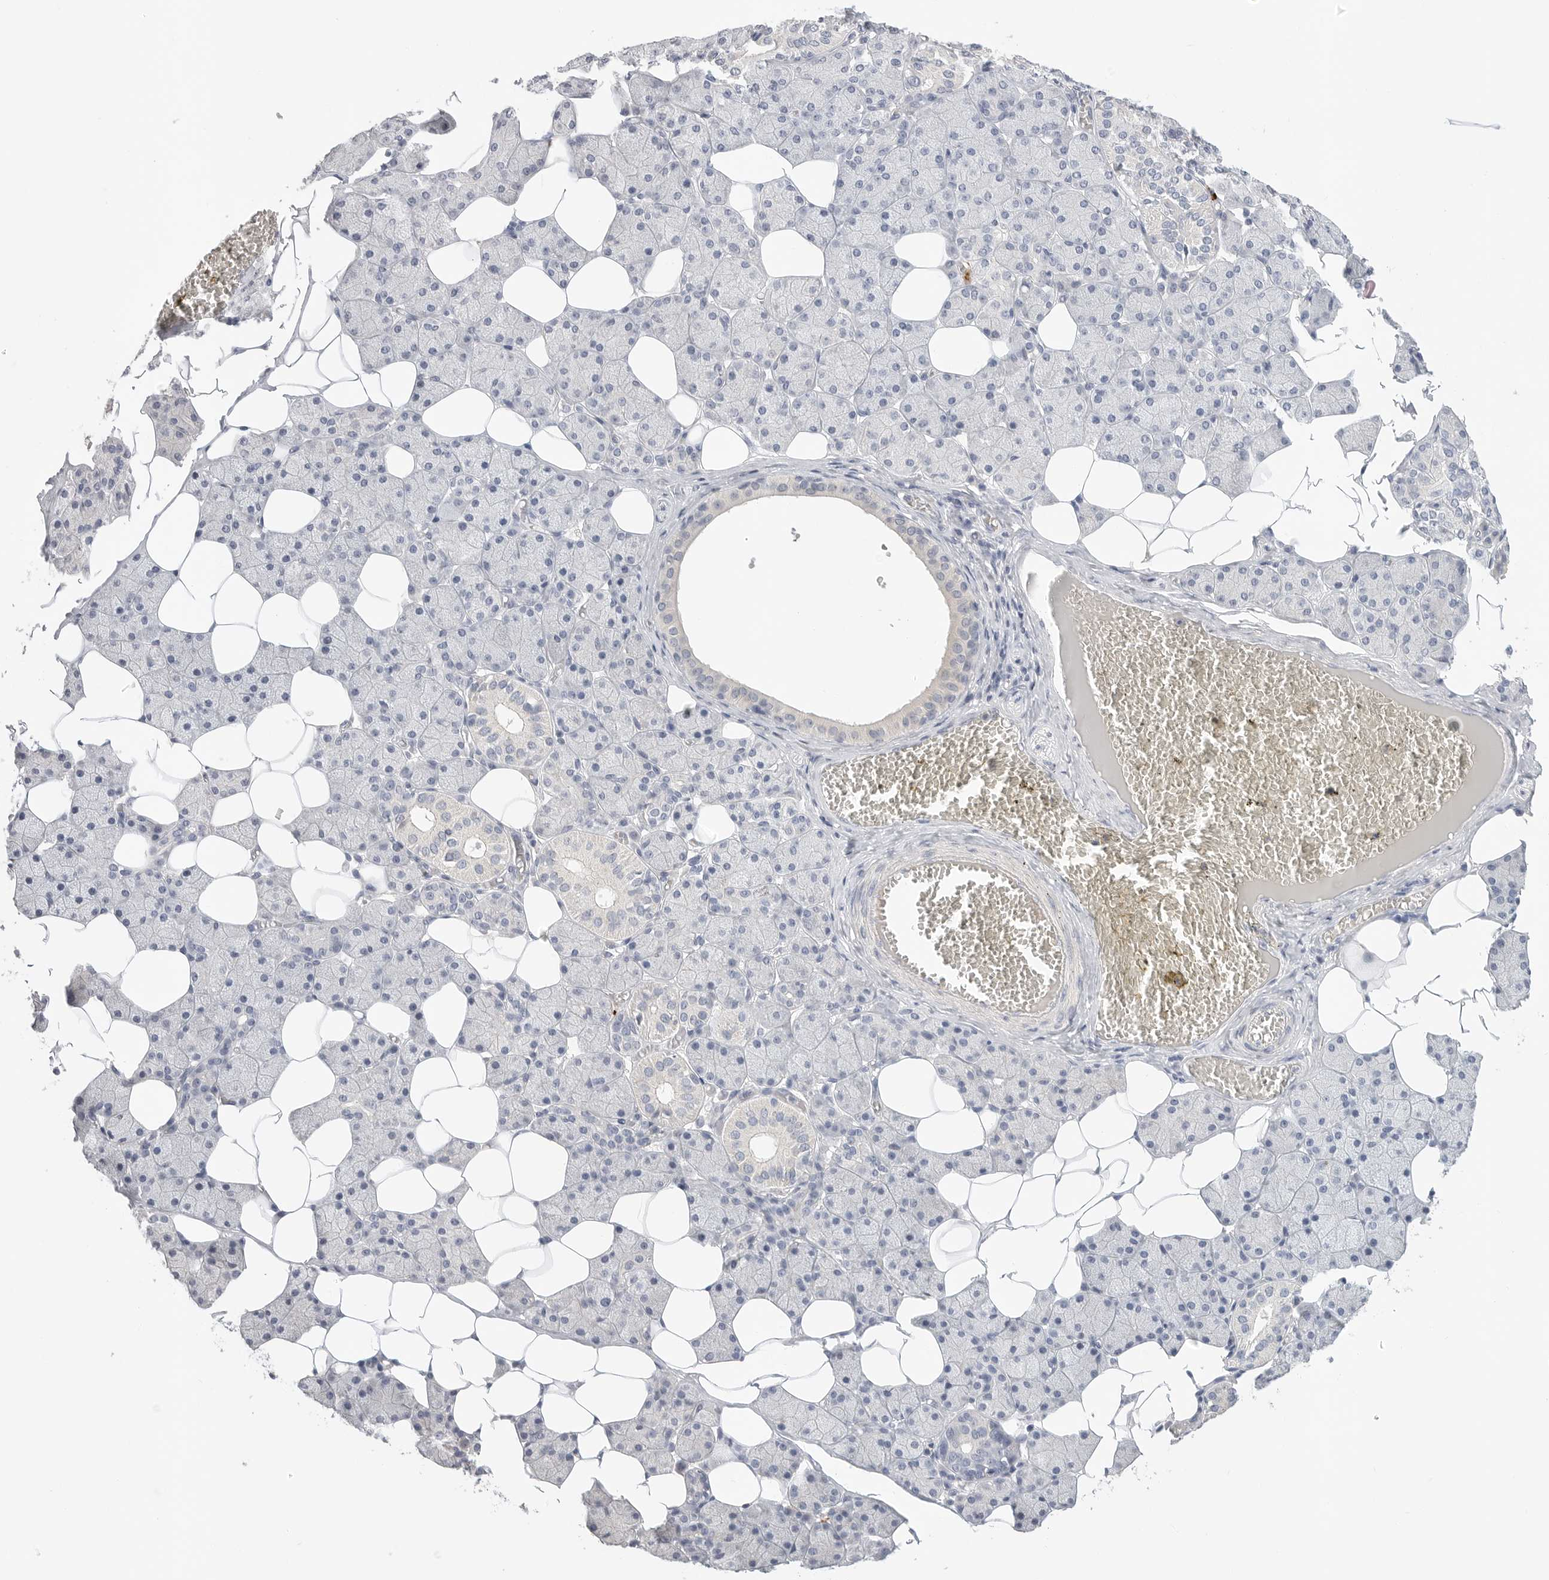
{"staining": {"intensity": "negative", "quantity": "none", "location": "none"}, "tissue": "salivary gland", "cell_type": "Glandular cells", "image_type": "normal", "snomed": [{"axis": "morphology", "description": "Normal tissue, NOS"}, {"axis": "topography", "description": "Salivary gland"}], "caption": "Protein analysis of unremarkable salivary gland demonstrates no significant positivity in glandular cells. (Stains: DAB (3,3'-diaminobenzidine) immunohistochemistry with hematoxylin counter stain, Microscopy: brightfield microscopy at high magnification).", "gene": "FBN2", "patient": {"sex": "female", "age": 33}}